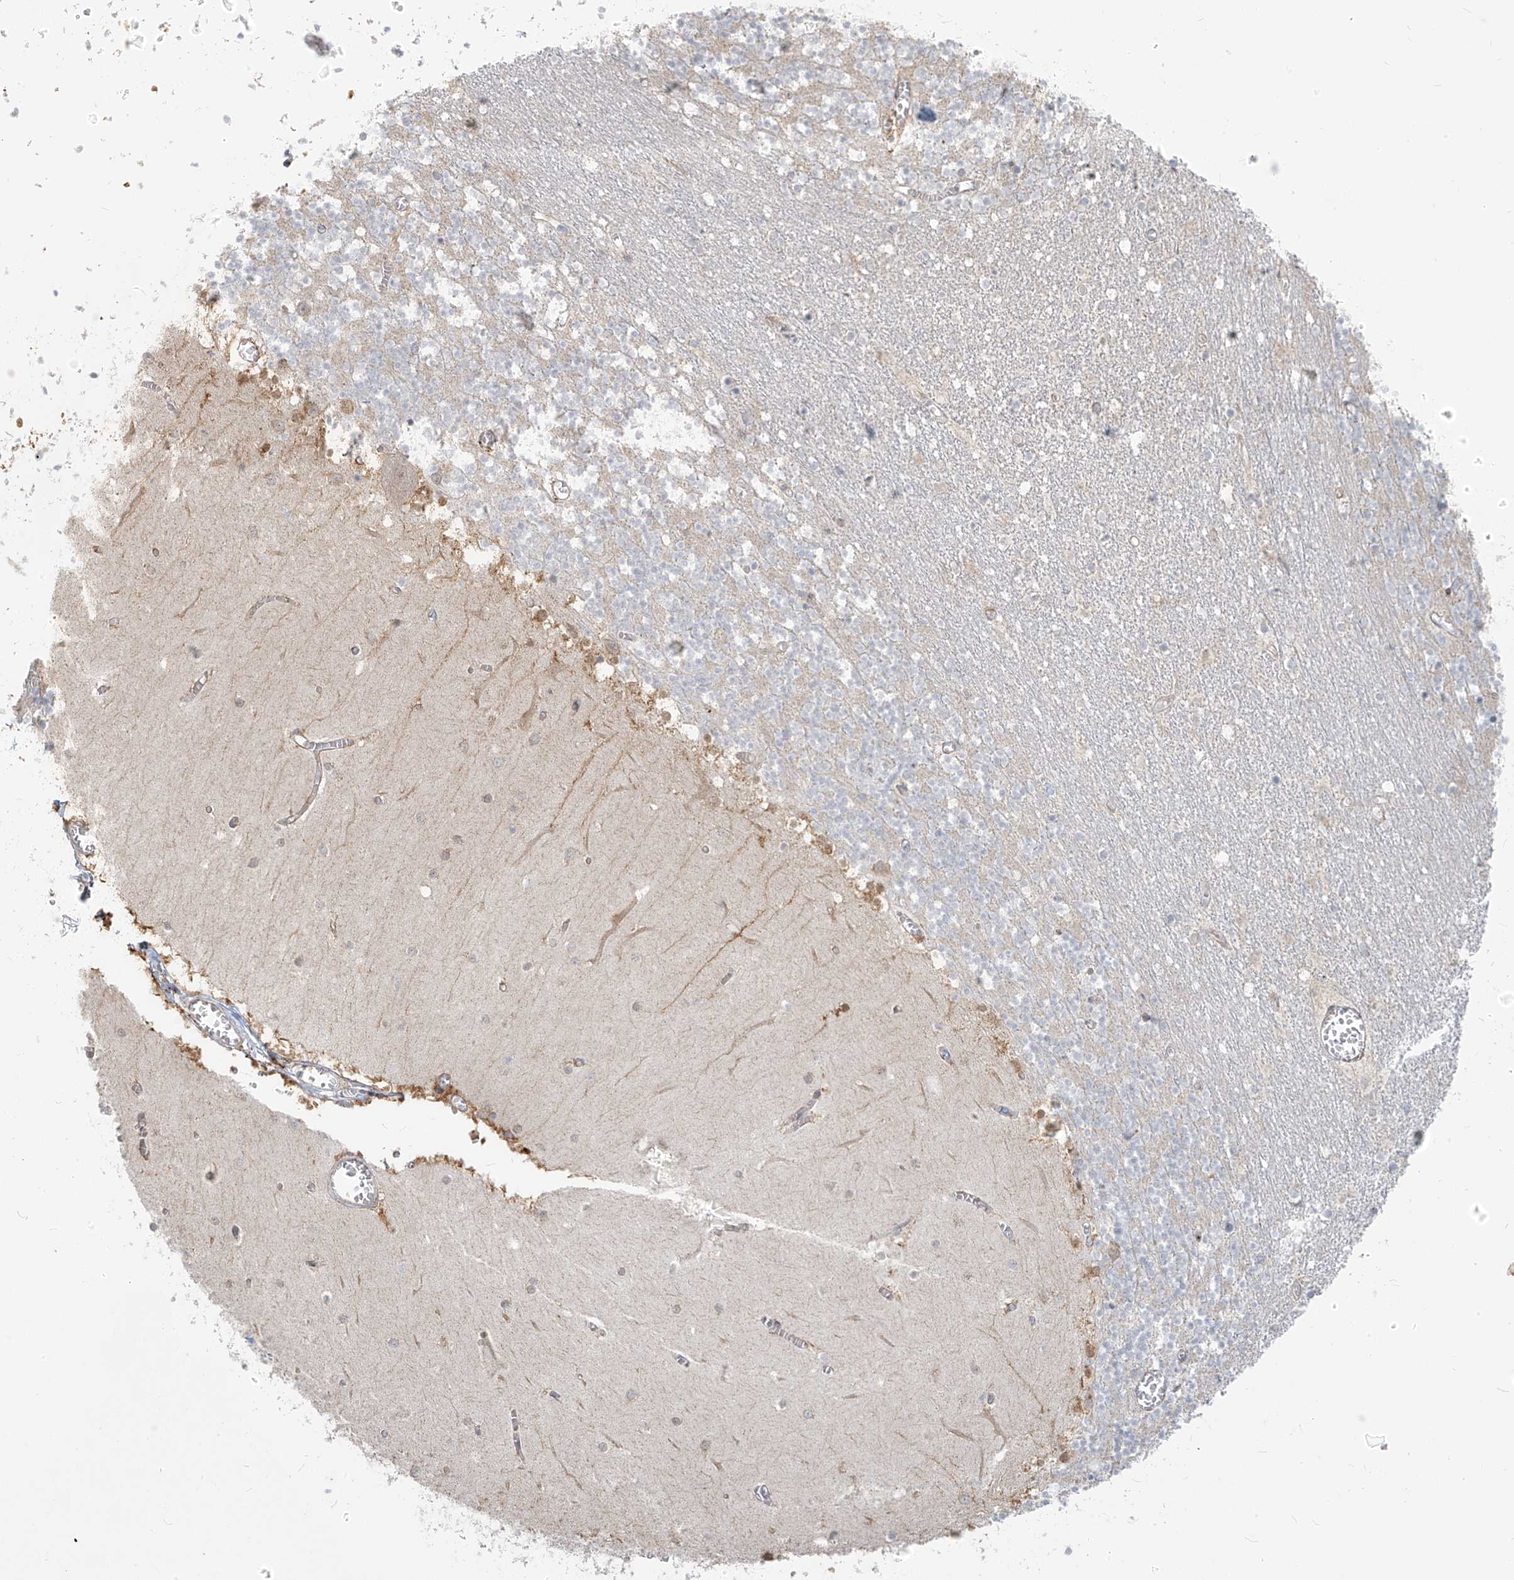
{"staining": {"intensity": "weak", "quantity": "<25%", "location": "cytoplasmic/membranous"}, "tissue": "cerebellum", "cell_type": "Cells in granular layer", "image_type": "normal", "snomed": [{"axis": "morphology", "description": "Normal tissue, NOS"}, {"axis": "topography", "description": "Cerebellum"}], "caption": "DAB (3,3'-diaminobenzidine) immunohistochemical staining of normal cerebellum reveals no significant expression in cells in granular layer.", "gene": "KATNIP", "patient": {"sex": "female", "age": 28}}